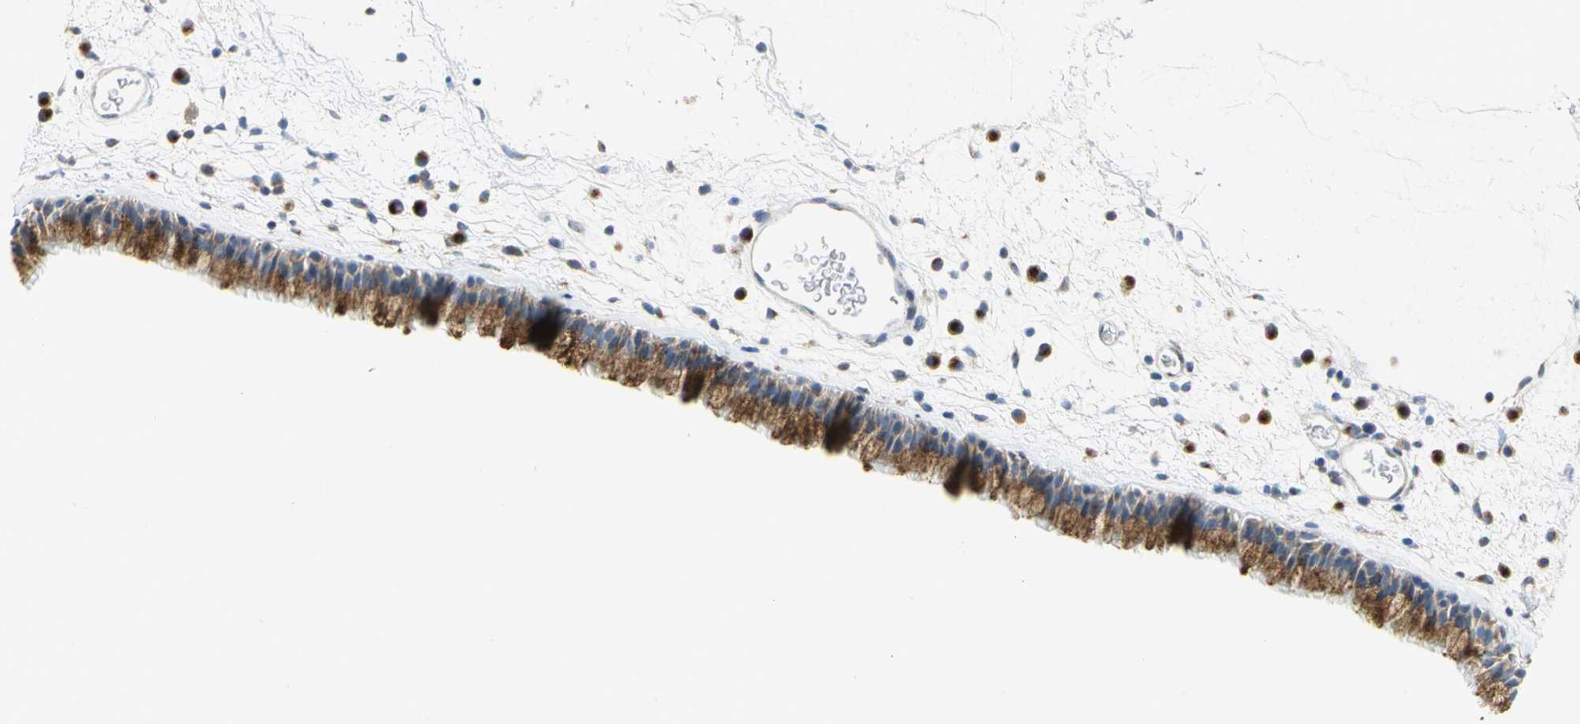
{"staining": {"intensity": "strong", "quantity": ">75%", "location": "cytoplasmic/membranous"}, "tissue": "nasopharynx", "cell_type": "Respiratory epithelial cells", "image_type": "normal", "snomed": [{"axis": "morphology", "description": "Normal tissue, NOS"}, {"axis": "morphology", "description": "Inflammation, NOS"}, {"axis": "topography", "description": "Nasopharynx"}], "caption": "Respiratory epithelial cells demonstrate high levels of strong cytoplasmic/membranous staining in approximately >75% of cells in normal nasopharynx.", "gene": "GPR3", "patient": {"sex": "male", "age": 48}}